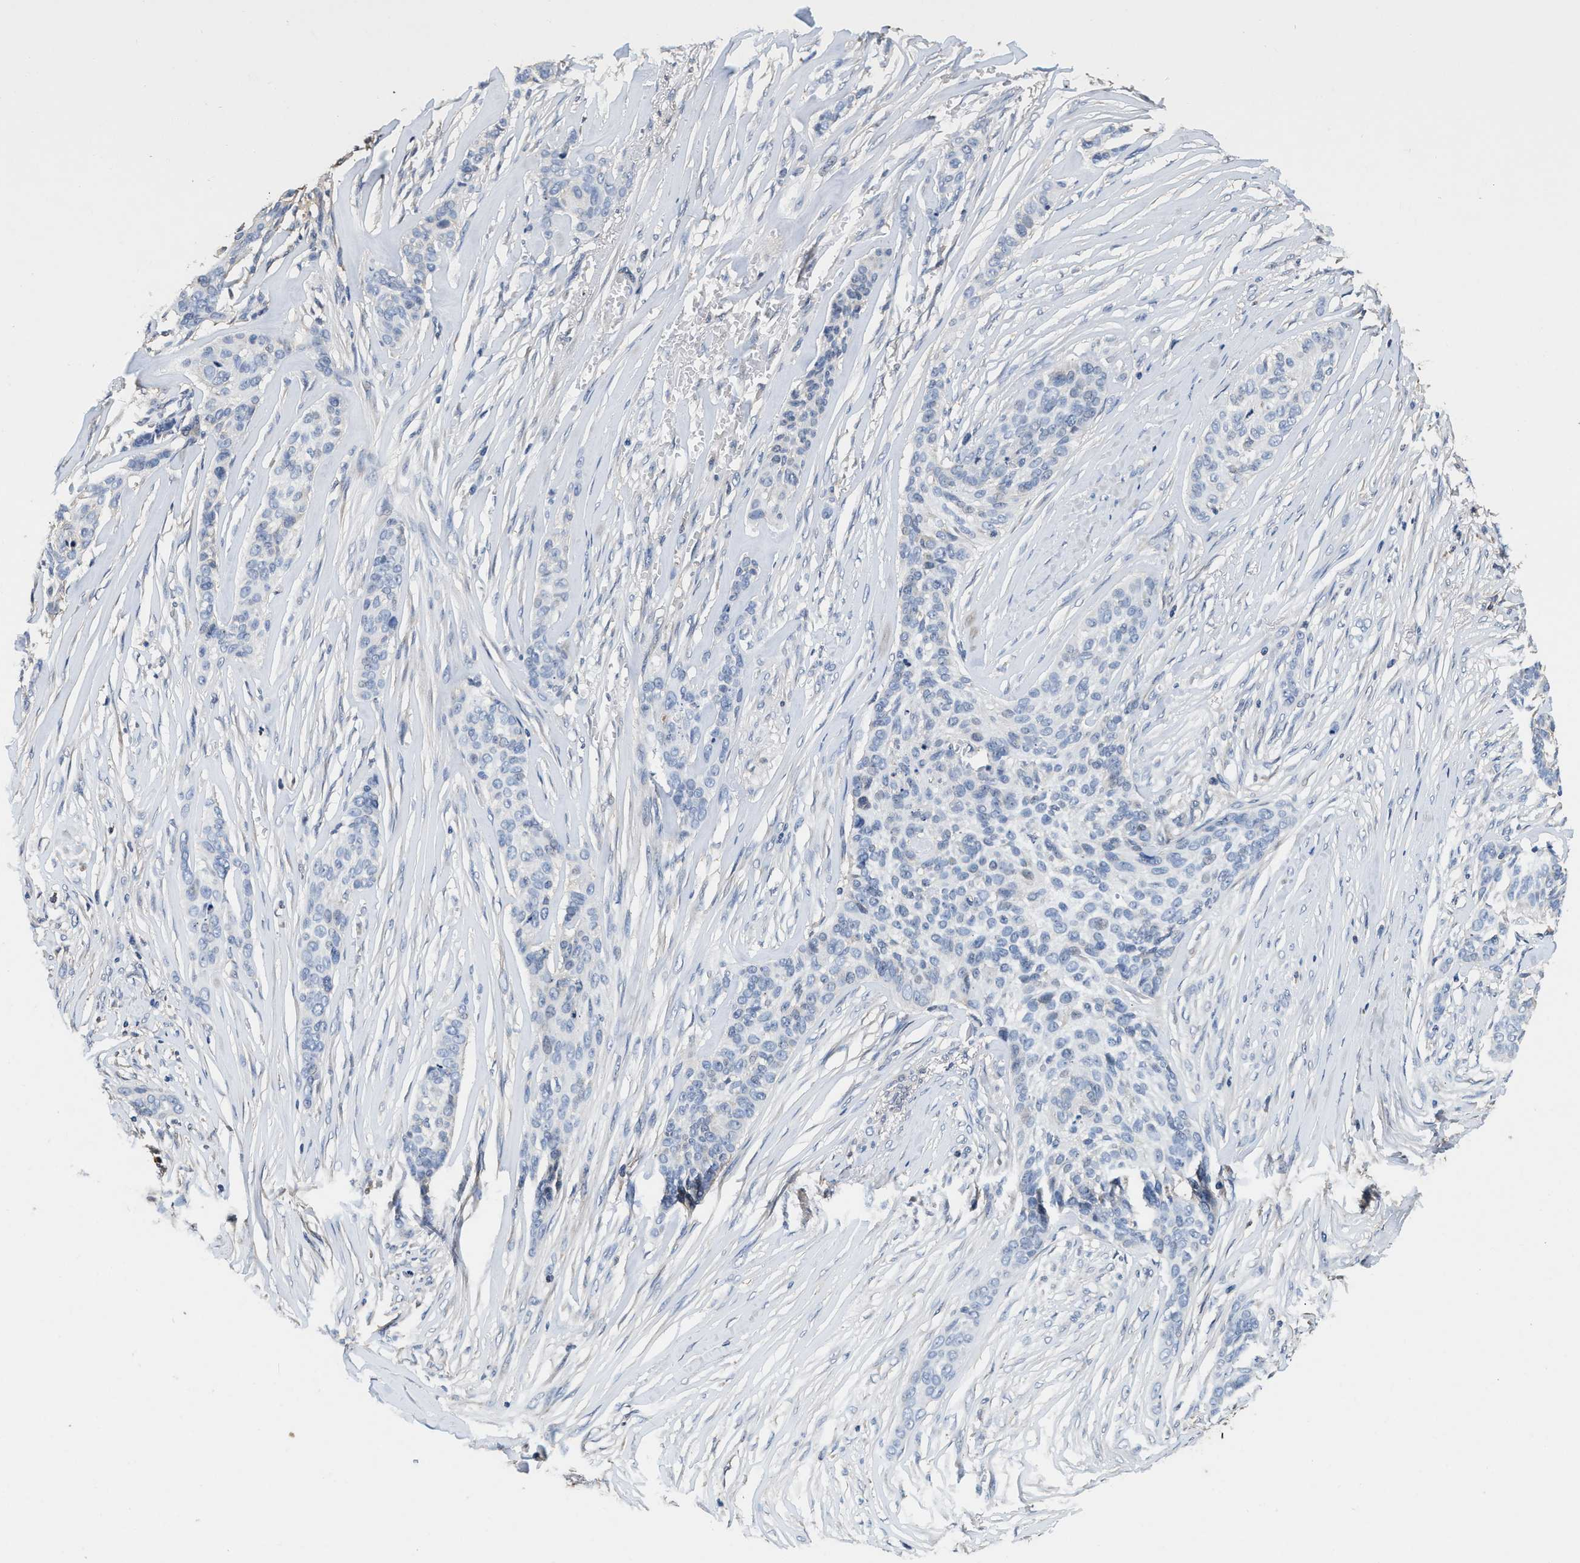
{"staining": {"intensity": "negative", "quantity": "none", "location": "none"}, "tissue": "skin cancer", "cell_type": "Tumor cells", "image_type": "cancer", "snomed": [{"axis": "morphology", "description": "Basal cell carcinoma"}, {"axis": "topography", "description": "Skin"}], "caption": "The immunohistochemistry photomicrograph has no significant positivity in tumor cells of skin cancer tissue. (DAB immunohistochemistry with hematoxylin counter stain).", "gene": "PHPT1", "patient": {"sex": "male", "age": 85}}